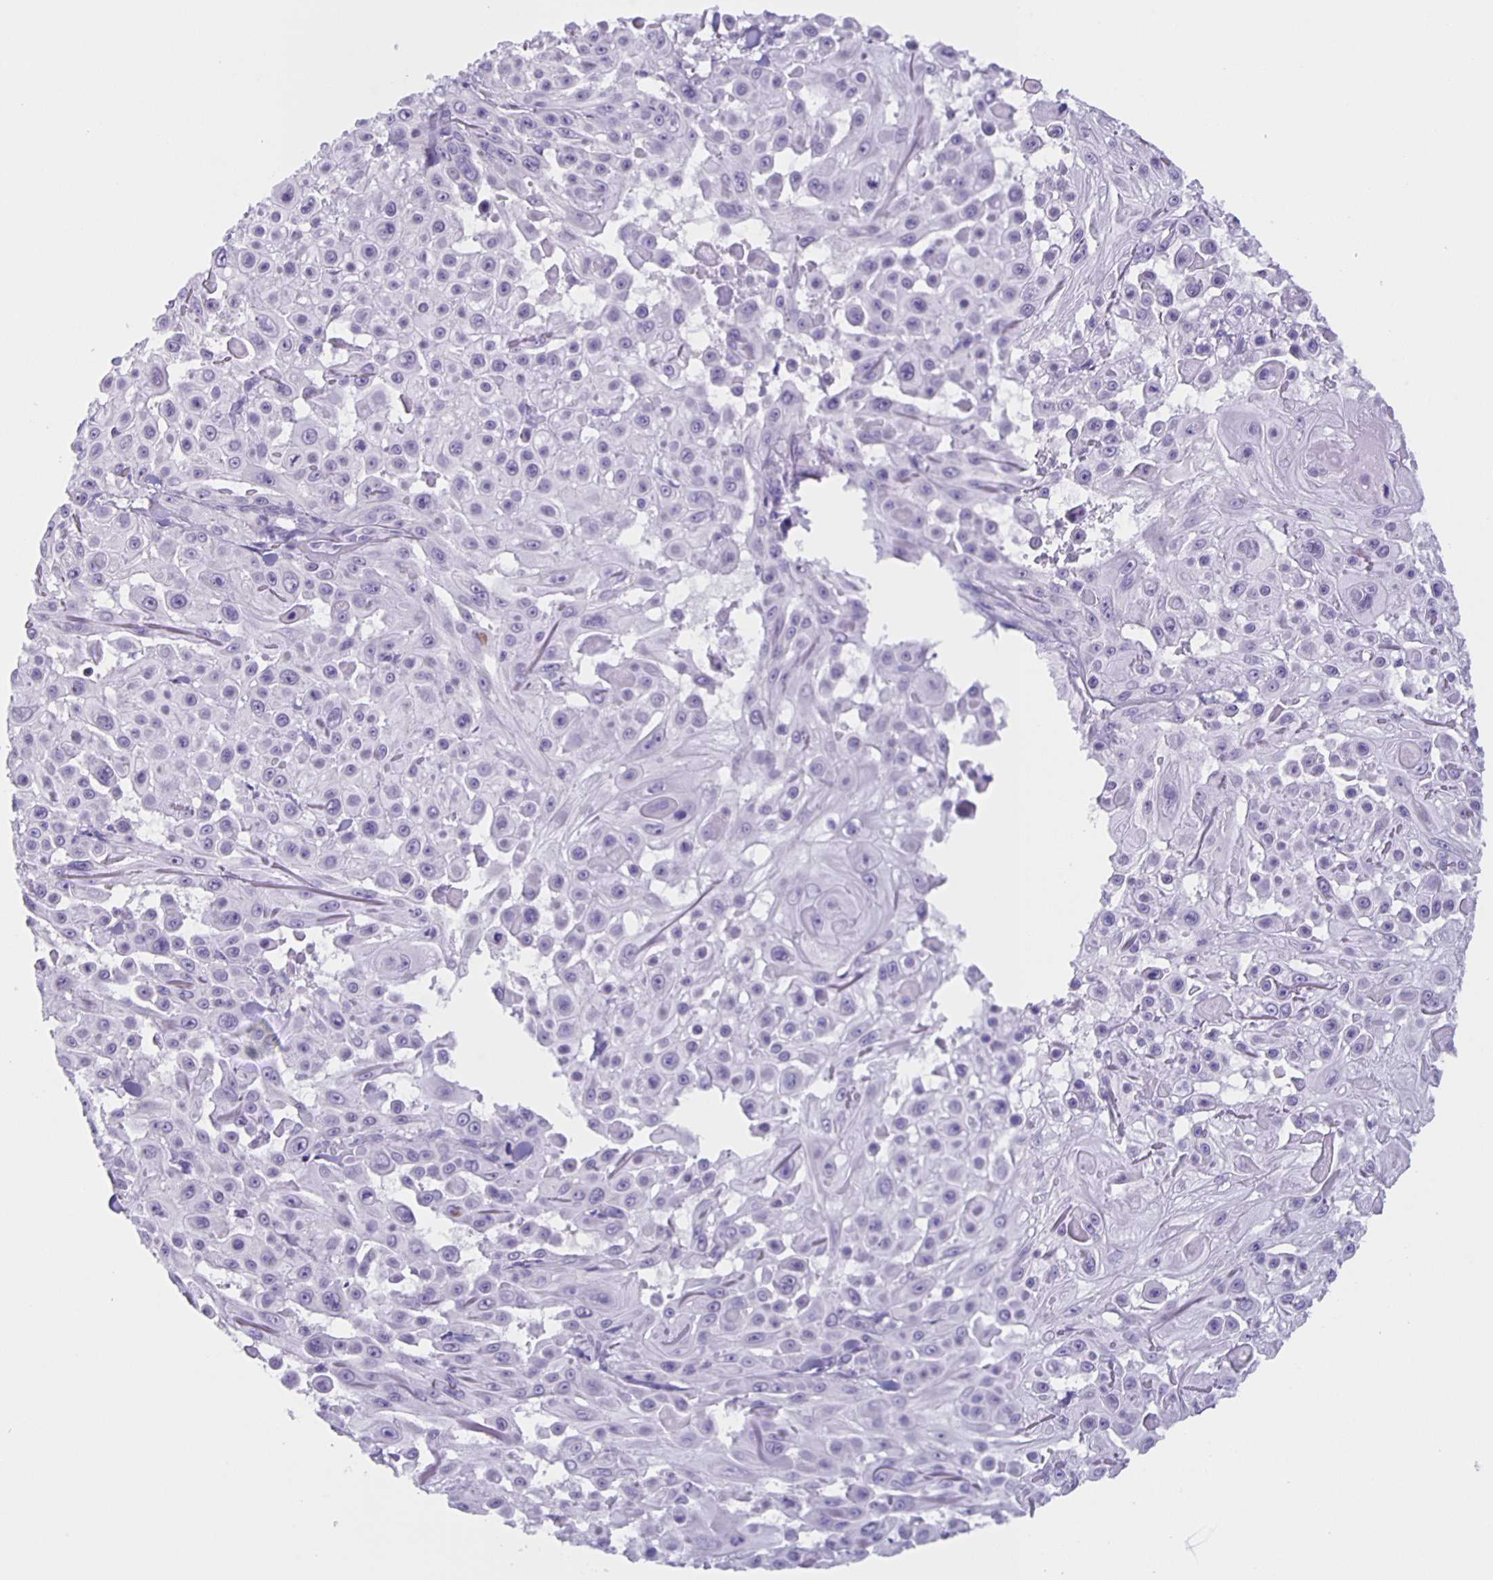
{"staining": {"intensity": "negative", "quantity": "none", "location": "none"}, "tissue": "skin cancer", "cell_type": "Tumor cells", "image_type": "cancer", "snomed": [{"axis": "morphology", "description": "Squamous cell carcinoma, NOS"}, {"axis": "topography", "description": "Skin"}], "caption": "The histopathology image reveals no significant positivity in tumor cells of skin squamous cell carcinoma.", "gene": "SLC12A3", "patient": {"sex": "male", "age": 91}}